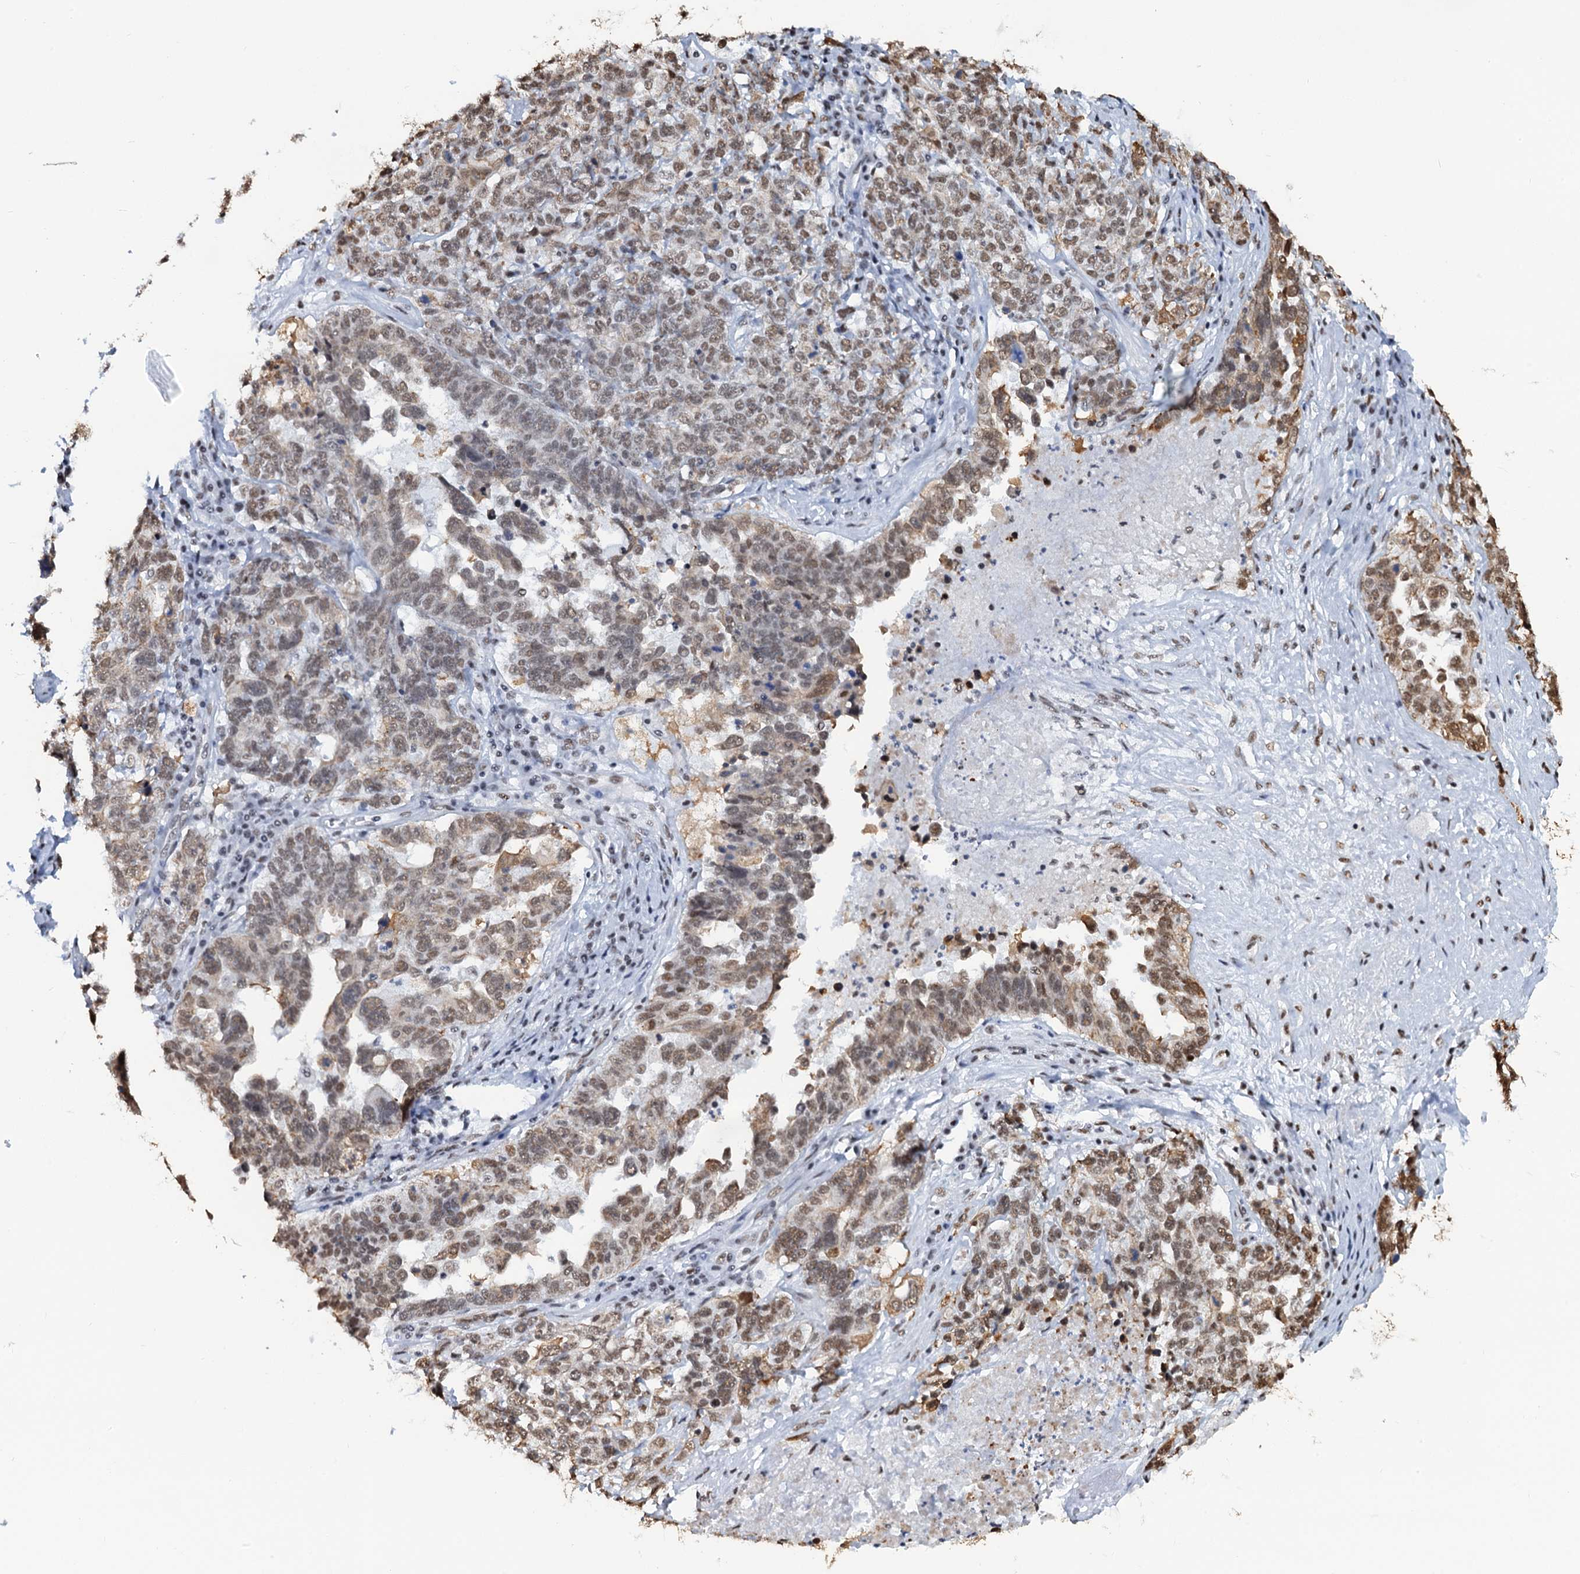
{"staining": {"intensity": "weak", "quantity": "25%-75%", "location": "nuclear"}, "tissue": "ovarian cancer", "cell_type": "Tumor cells", "image_type": "cancer", "snomed": [{"axis": "morphology", "description": "Carcinoma, endometroid"}, {"axis": "topography", "description": "Ovary"}], "caption": "Endometroid carcinoma (ovarian) stained with a protein marker shows weak staining in tumor cells.", "gene": "ZNF609", "patient": {"sex": "female", "age": 62}}